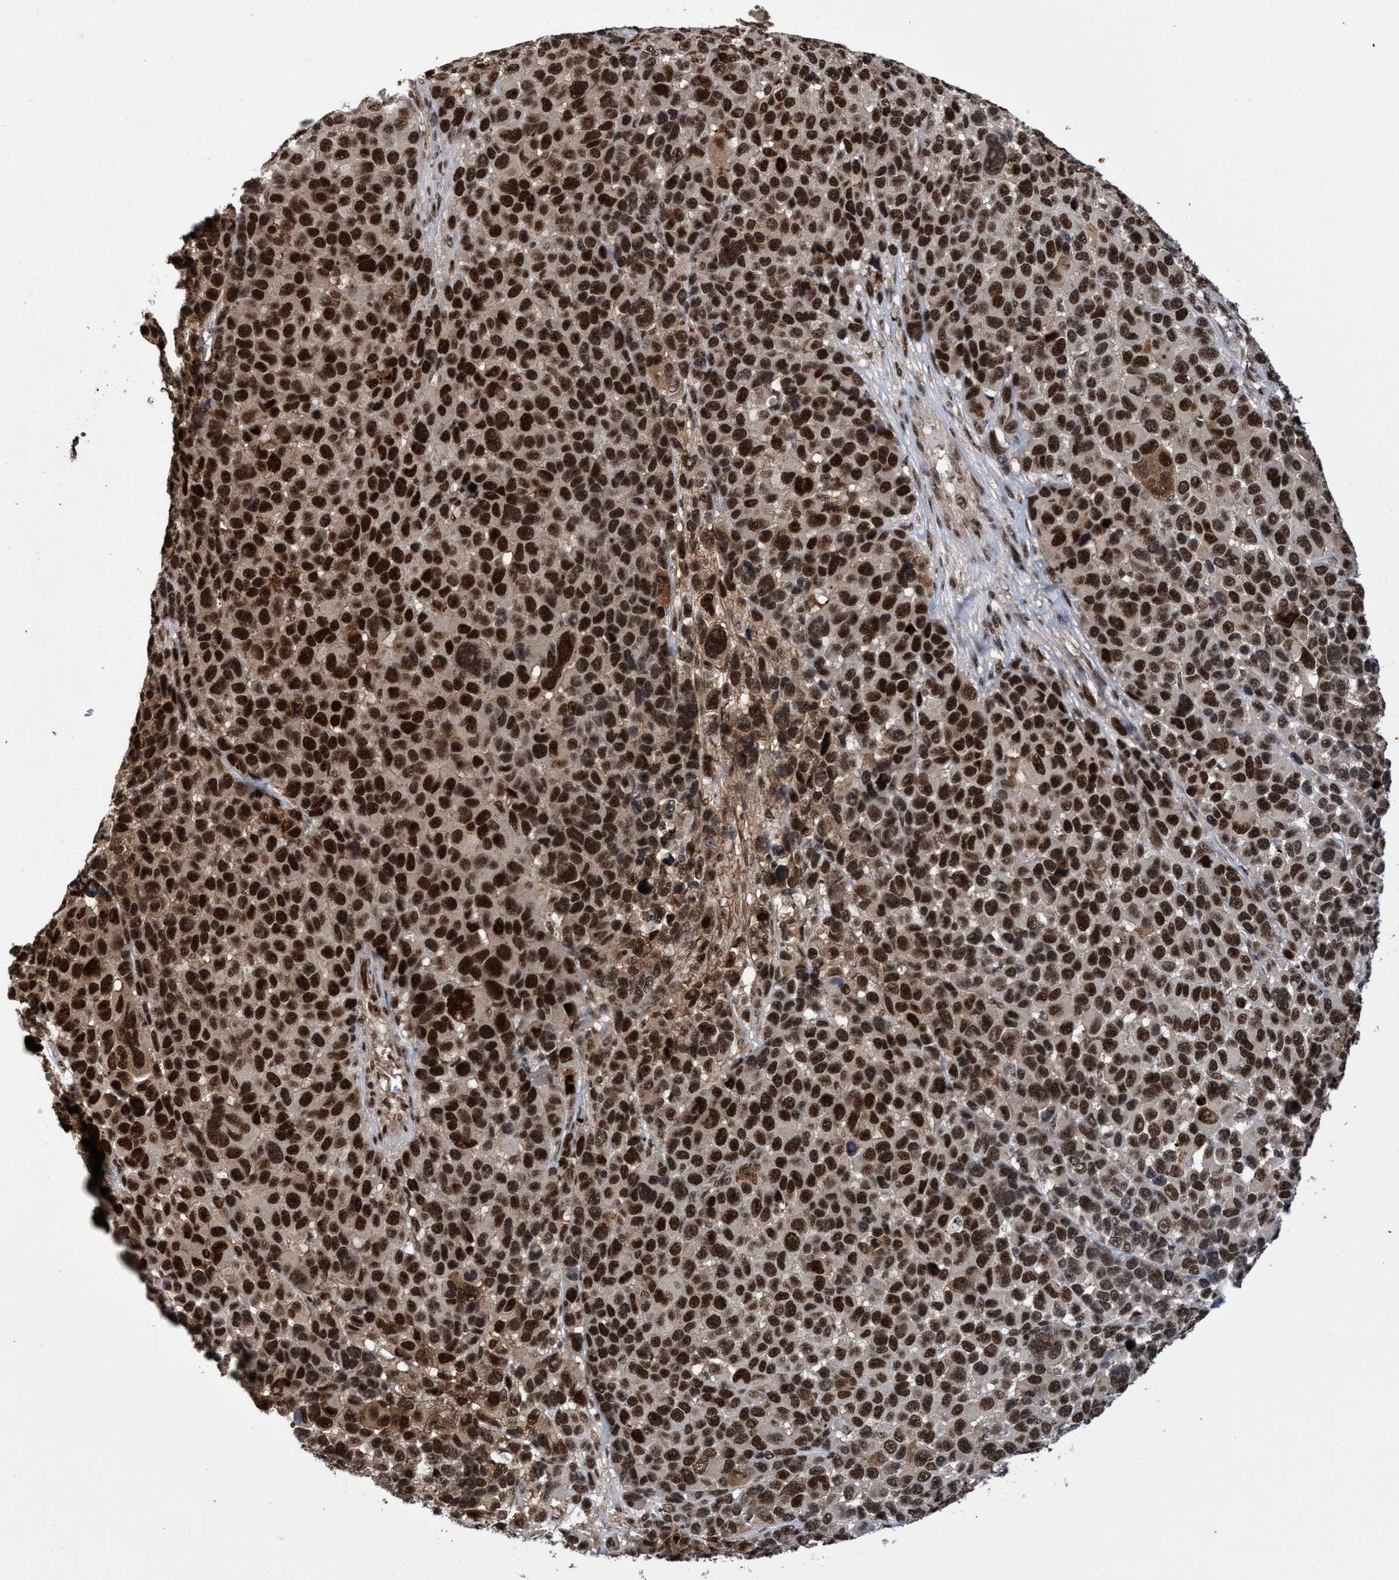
{"staining": {"intensity": "strong", "quantity": ">75%", "location": "nuclear"}, "tissue": "melanoma", "cell_type": "Tumor cells", "image_type": "cancer", "snomed": [{"axis": "morphology", "description": "Malignant melanoma, NOS"}, {"axis": "topography", "description": "Skin"}], "caption": "IHC (DAB) staining of human melanoma demonstrates strong nuclear protein expression in approximately >75% of tumor cells.", "gene": "GTF2F1", "patient": {"sex": "male", "age": 53}}